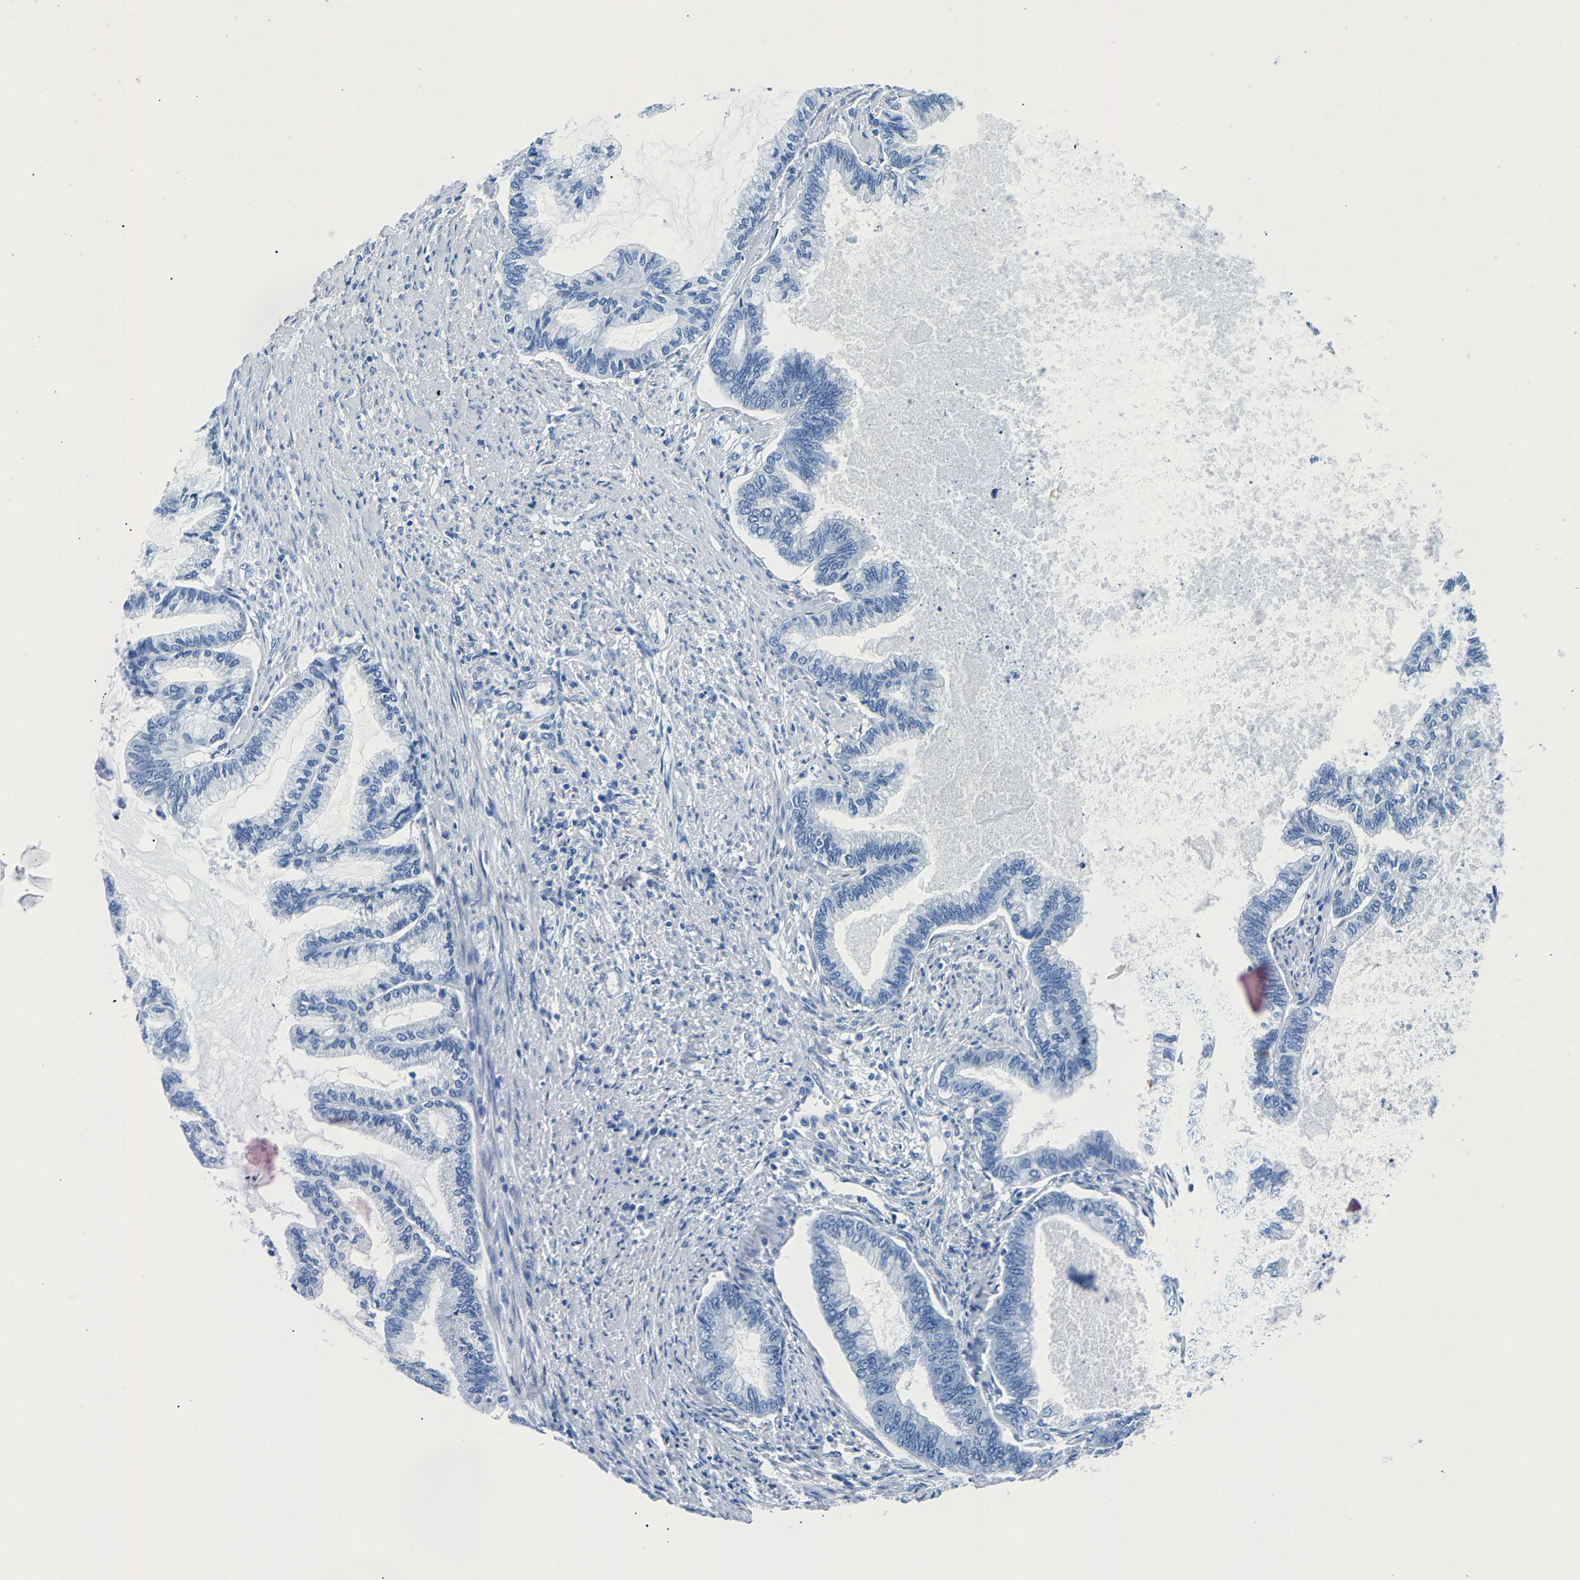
{"staining": {"intensity": "negative", "quantity": "none", "location": "none"}, "tissue": "endometrial cancer", "cell_type": "Tumor cells", "image_type": "cancer", "snomed": [{"axis": "morphology", "description": "Adenocarcinoma, NOS"}, {"axis": "topography", "description": "Endometrium"}], "caption": "This is an IHC photomicrograph of endometrial cancer. There is no positivity in tumor cells.", "gene": "CPS1", "patient": {"sex": "female", "age": 86}}